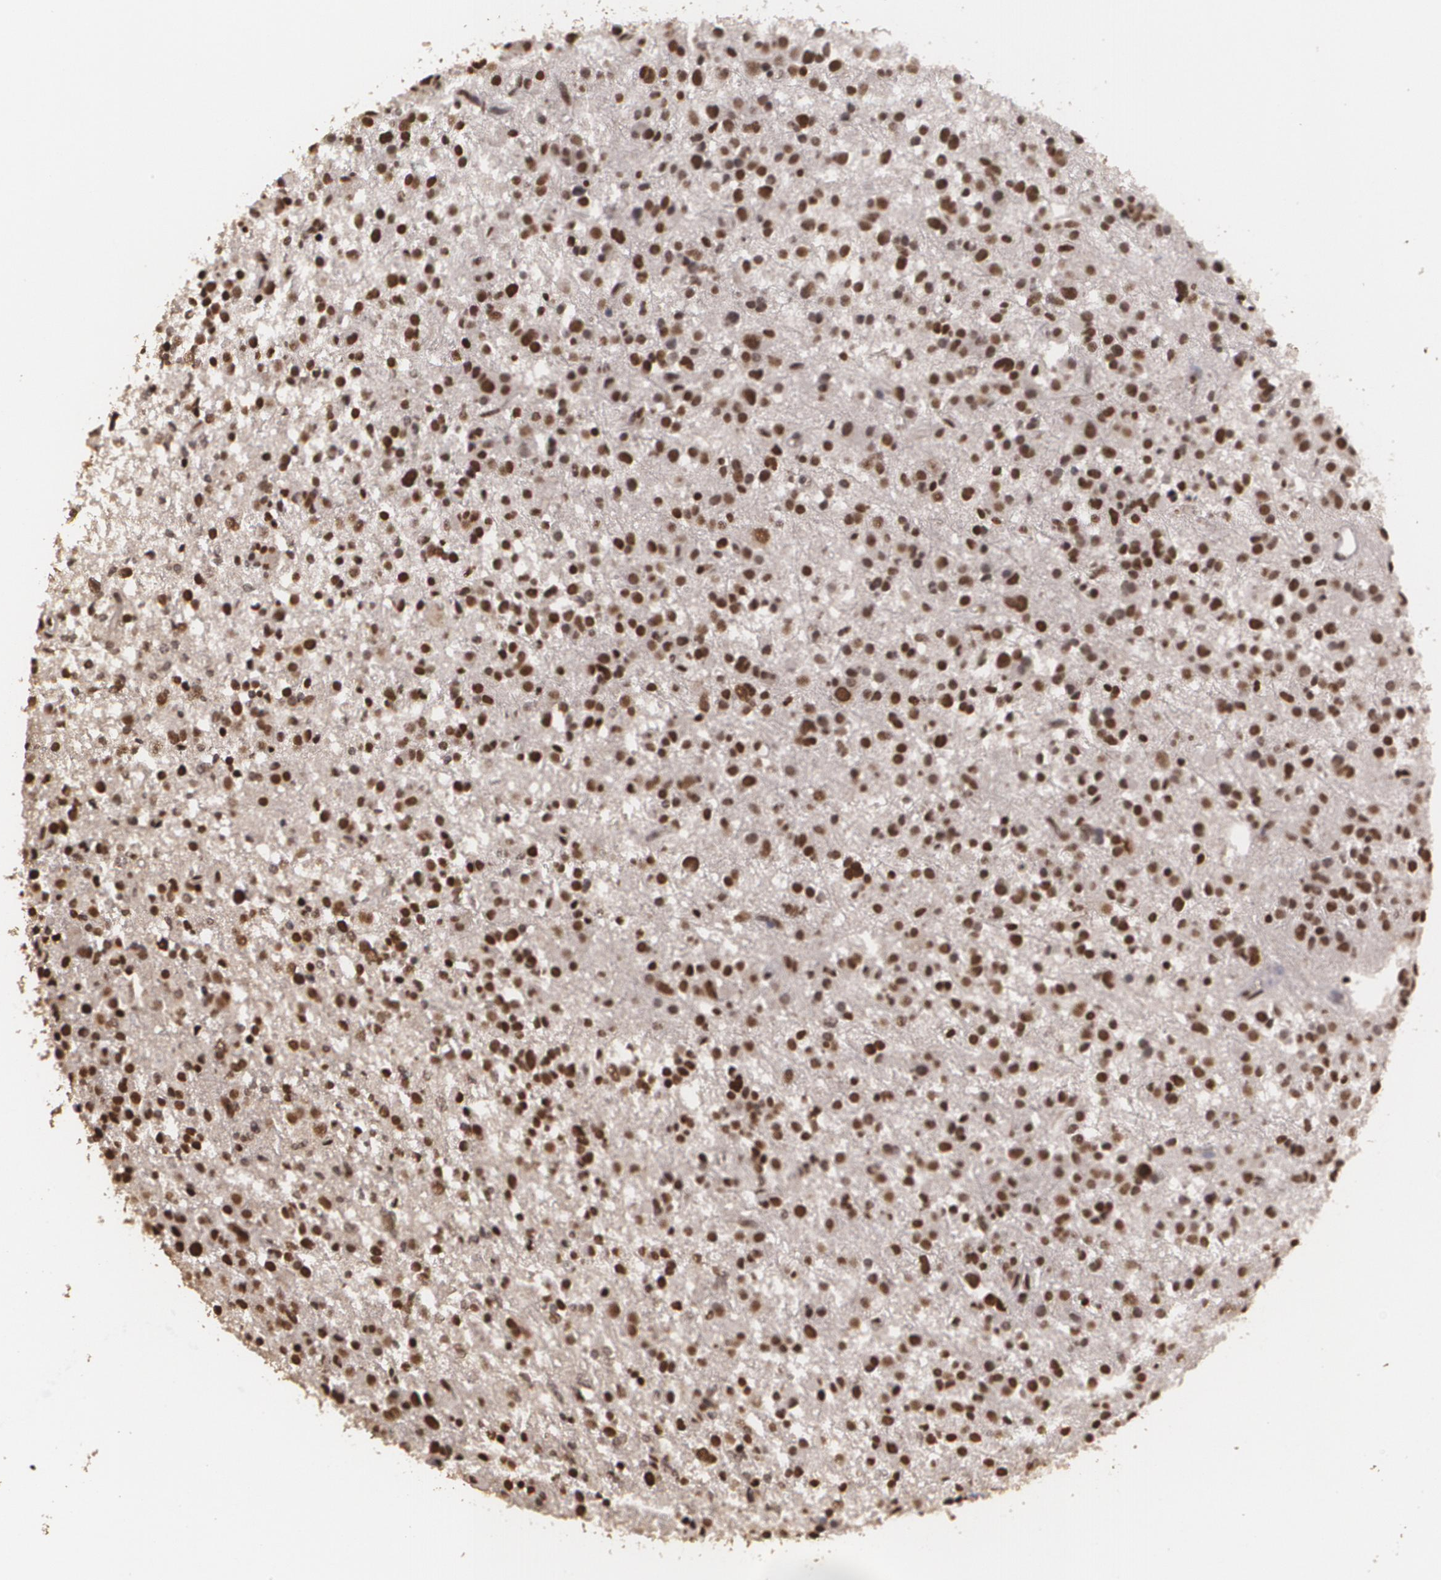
{"staining": {"intensity": "strong", "quantity": ">75%", "location": "nuclear"}, "tissue": "glioma", "cell_type": "Tumor cells", "image_type": "cancer", "snomed": [{"axis": "morphology", "description": "Glioma, malignant, Low grade"}, {"axis": "topography", "description": "Brain"}], "caption": "Immunohistochemistry (IHC) (DAB (3,3'-diaminobenzidine)) staining of malignant glioma (low-grade) displays strong nuclear protein expression in approximately >75% of tumor cells.", "gene": "RCOR1", "patient": {"sex": "female", "age": 36}}